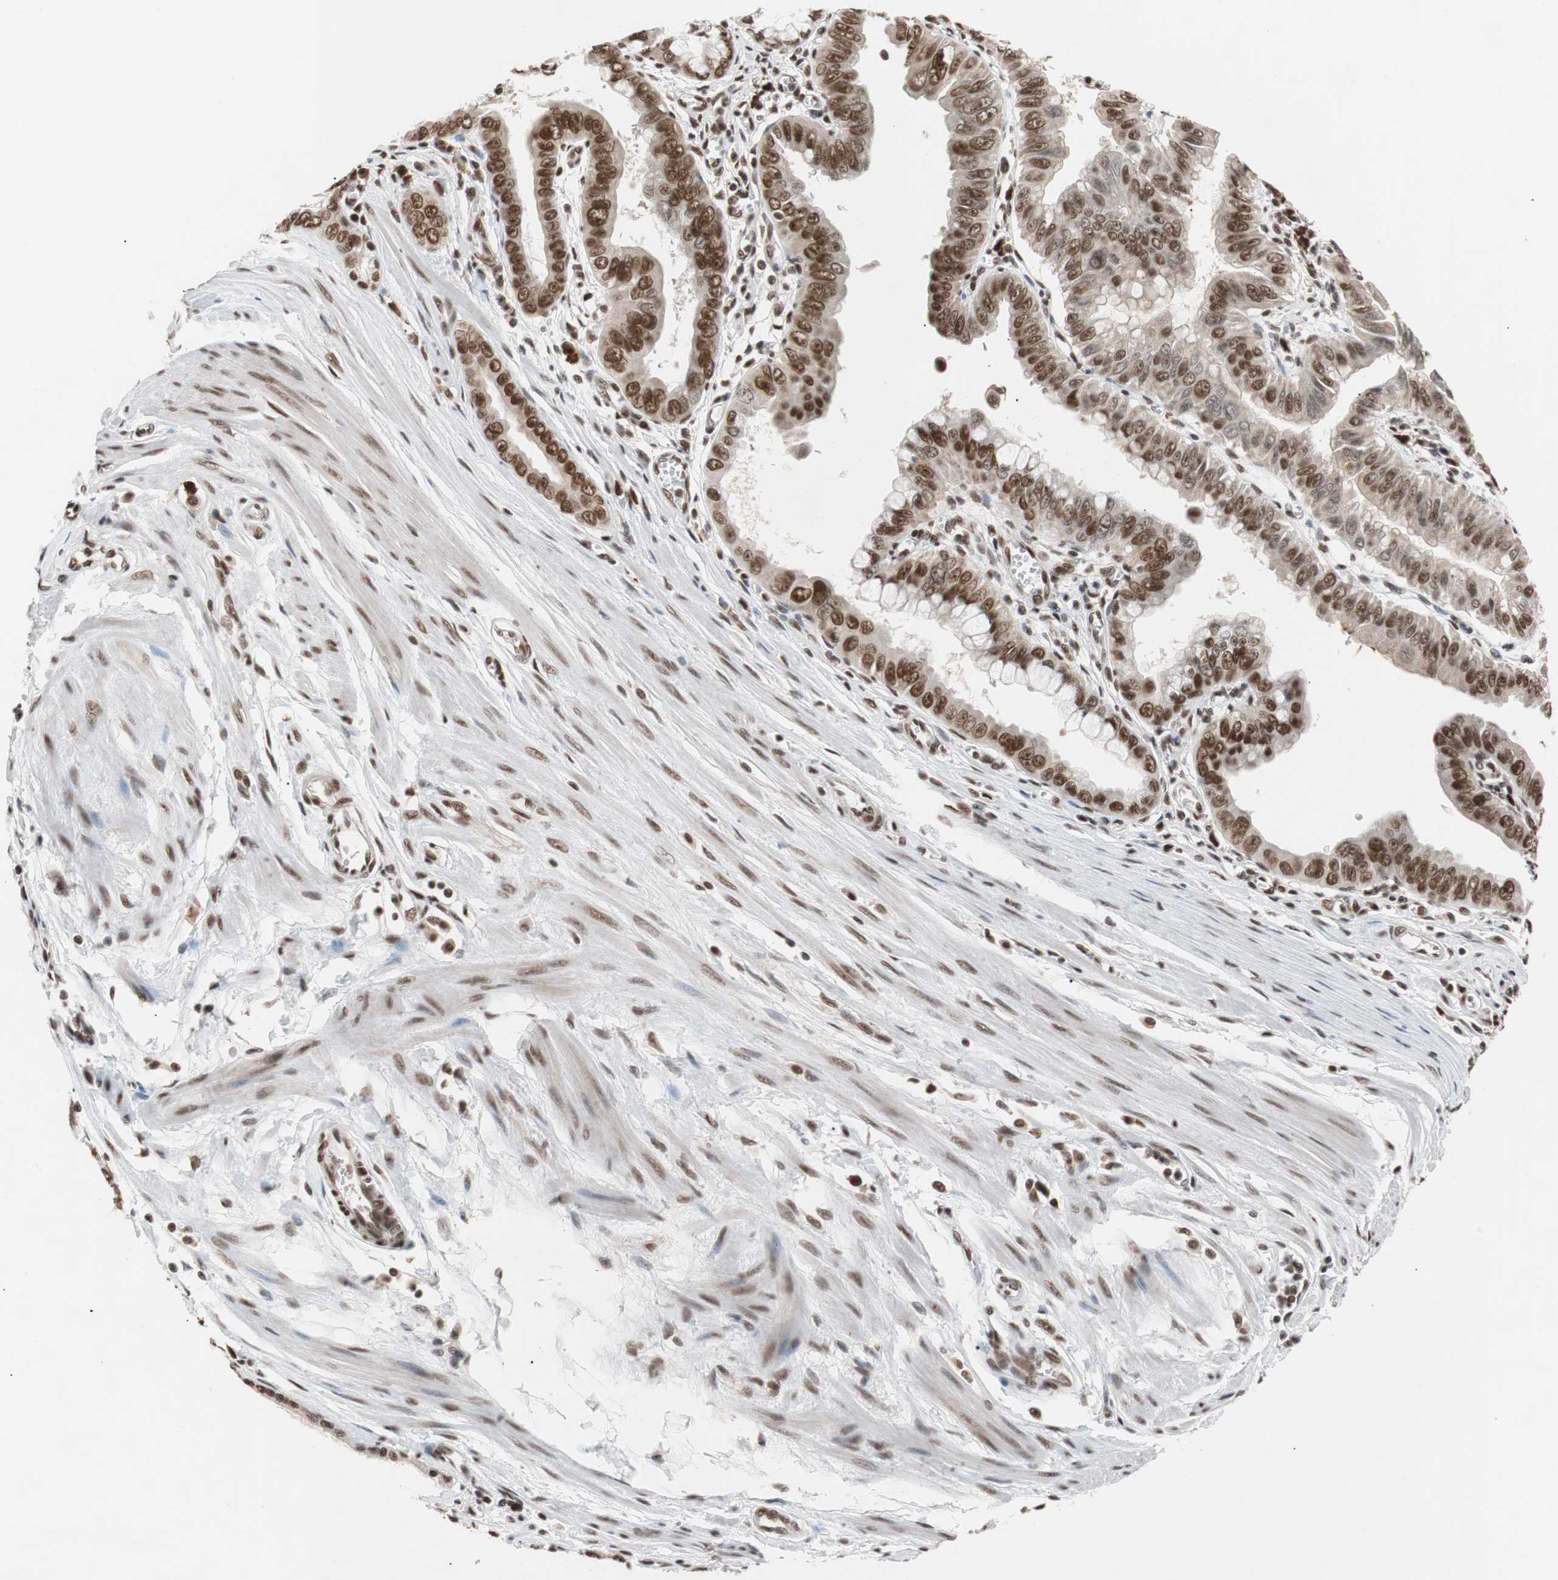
{"staining": {"intensity": "strong", "quantity": ">75%", "location": "nuclear"}, "tissue": "pancreatic cancer", "cell_type": "Tumor cells", "image_type": "cancer", "snomed": [{"axis": "morphology", "description": "Normal tissue, NOS"}, {"axis": "topography", "description": "Lymph node"}], "caption": "Human pancreatic cancer stained with a brown dye reveals strong nuclear positive staining in about >75% of tumor cells.", "gene": "CHAMP1", "patient": {"sex": "male", "age": 50}}